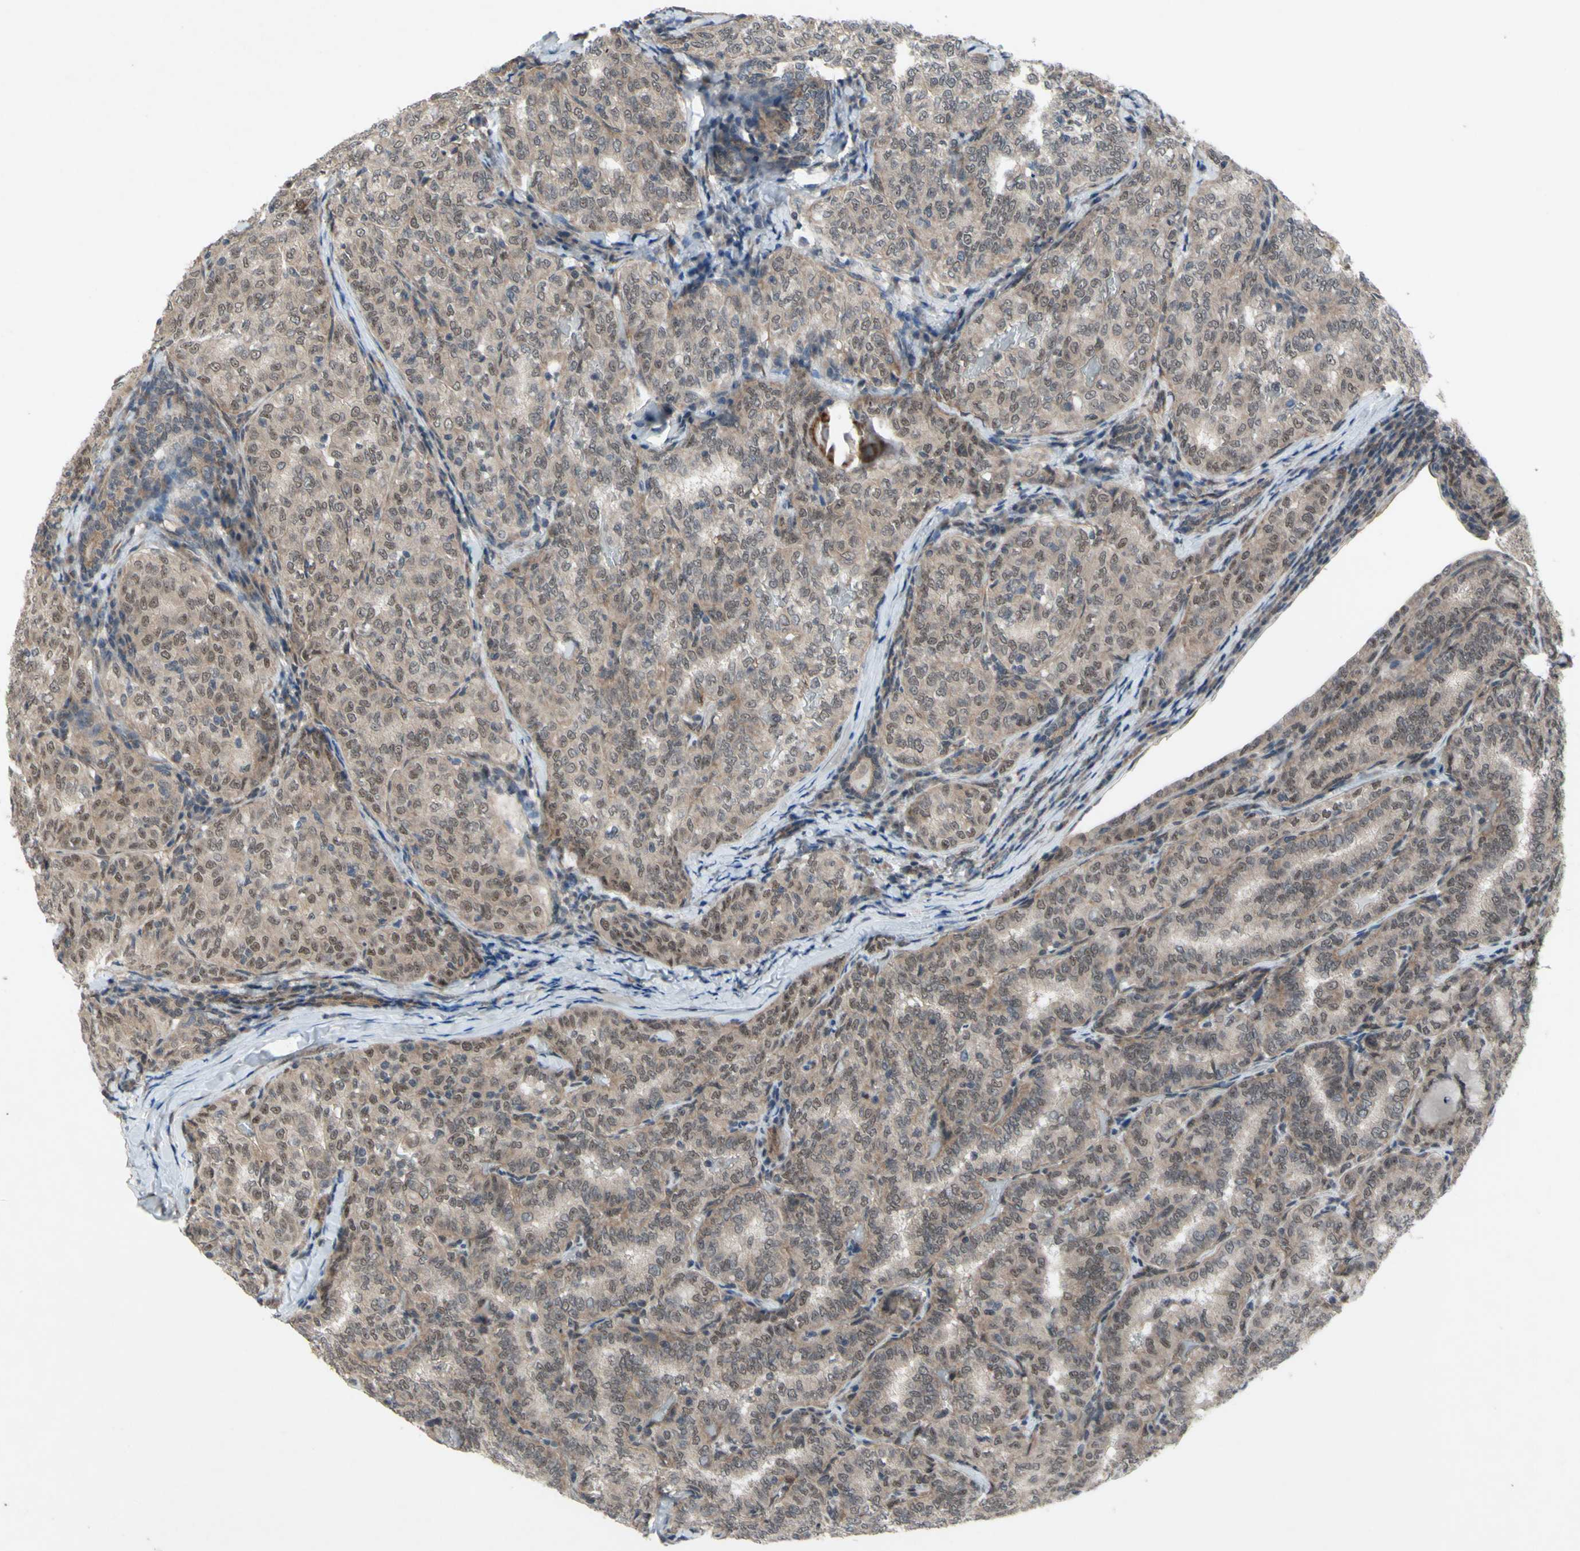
{"staining": {"intensity": "weak", "quantity": ">75%", "location": "cytoplasmic/membranous,nuclear"}, "tissue": "thyroid cancer", "cell_type": "Tumor cells", "image_type": "cancer", "snomed": [{"axis": "morphology", "description": "Normal tissue, NOS"}, {"axis": "morphology", "description": "Papillary adenocarcinoma, NOS"}, {"axis": "topography", "description": "Thyroid gland"}], "caption": "This image shows immunohistochemistry staining of thyroid papillary adenocarcinoma, with low weak cytoplasmic/membranous and nuclear positivity in approximately >75% of tumor cells.", "gene": "TRDMT1", "patient": {"sex": "female", "age": 30}}